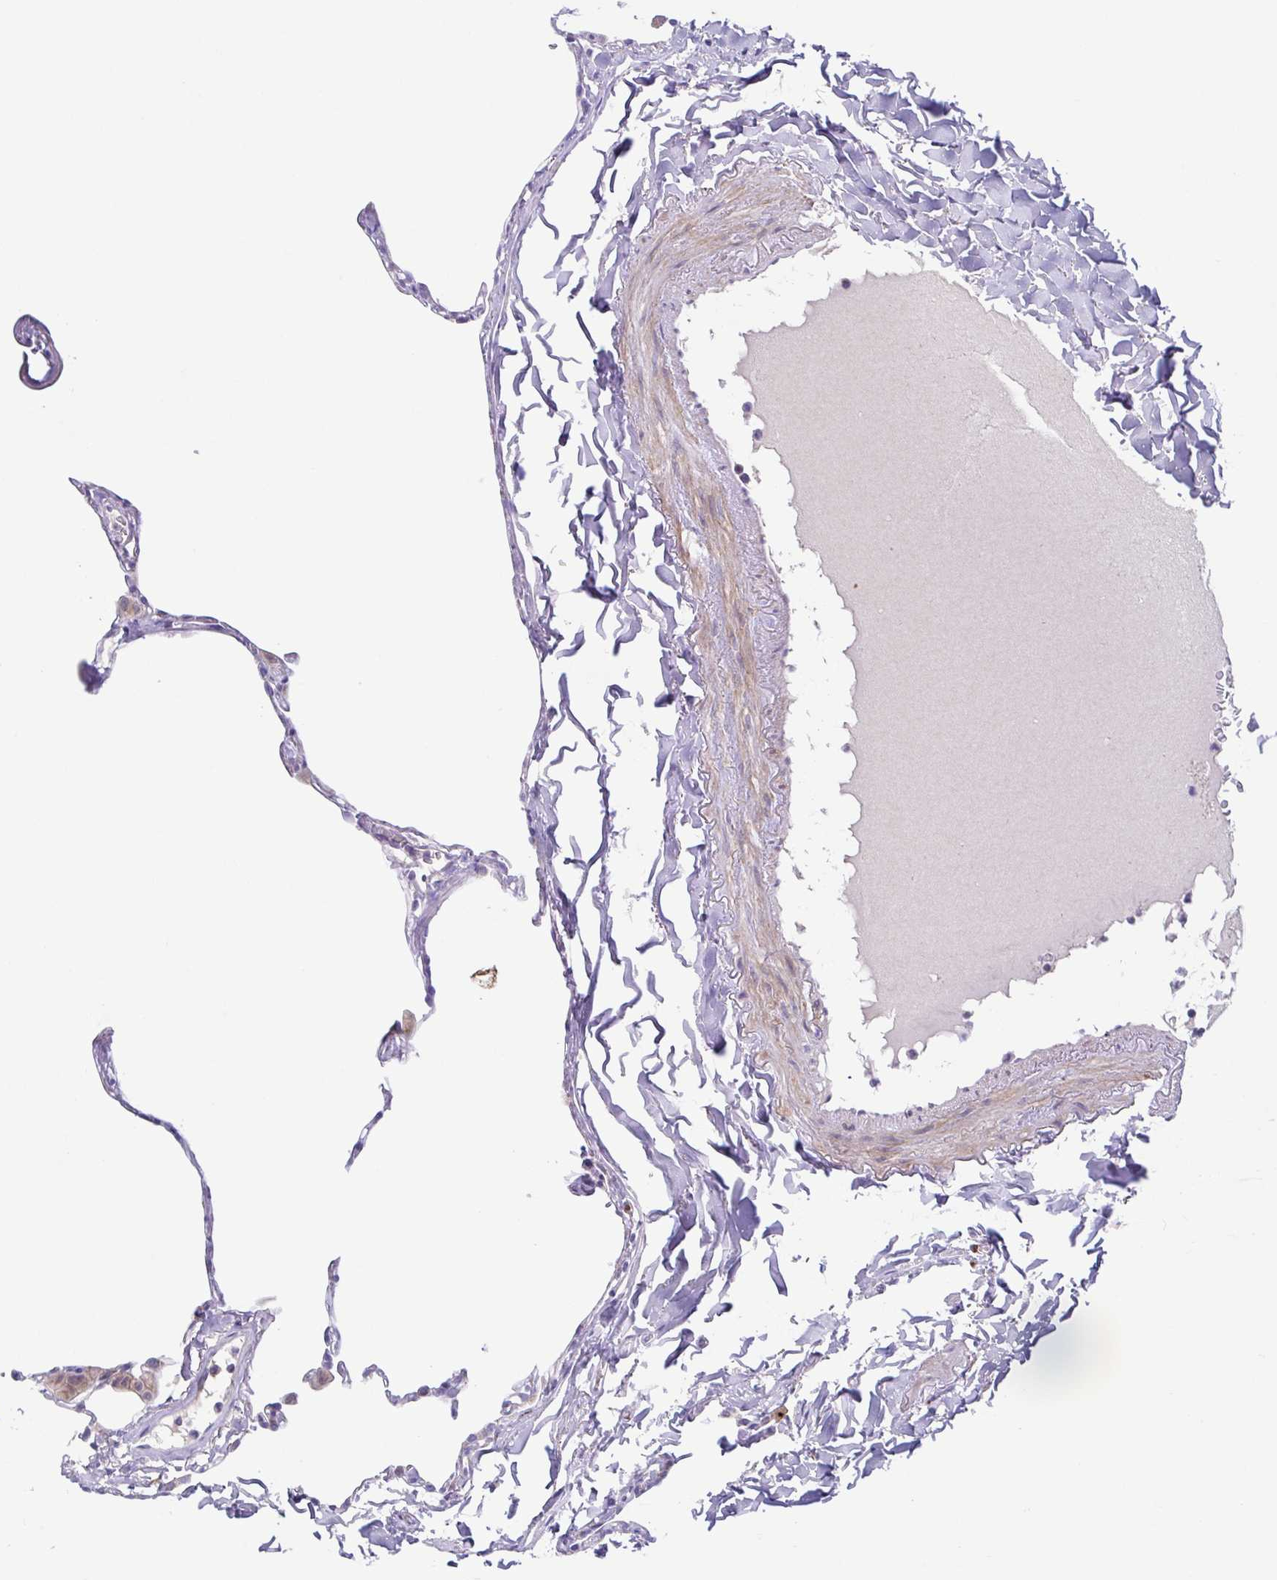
{"staining": {"intensity": "strong", "quantity": "<25%", "location": "cytoplasmic/membranous"}, "tissue": "lung", "cell_type": "Alveolar cells", "image_type": "normal", "snomed": [{"axis": "morphology", "description": "Normal tissue, NOS"}, {"axis": "topography", "description": "Lung"}], "caption": "Lung was stained to show a protein in brown. There is medium levels of strong cytoplasmic/membranous staining in about <25% of alveolar cells. The protein of interest is shown in brown color, while the nuclei are stained blue.", "gene": "COL17A1", "patient": {"sex": "male", "age": 65}}